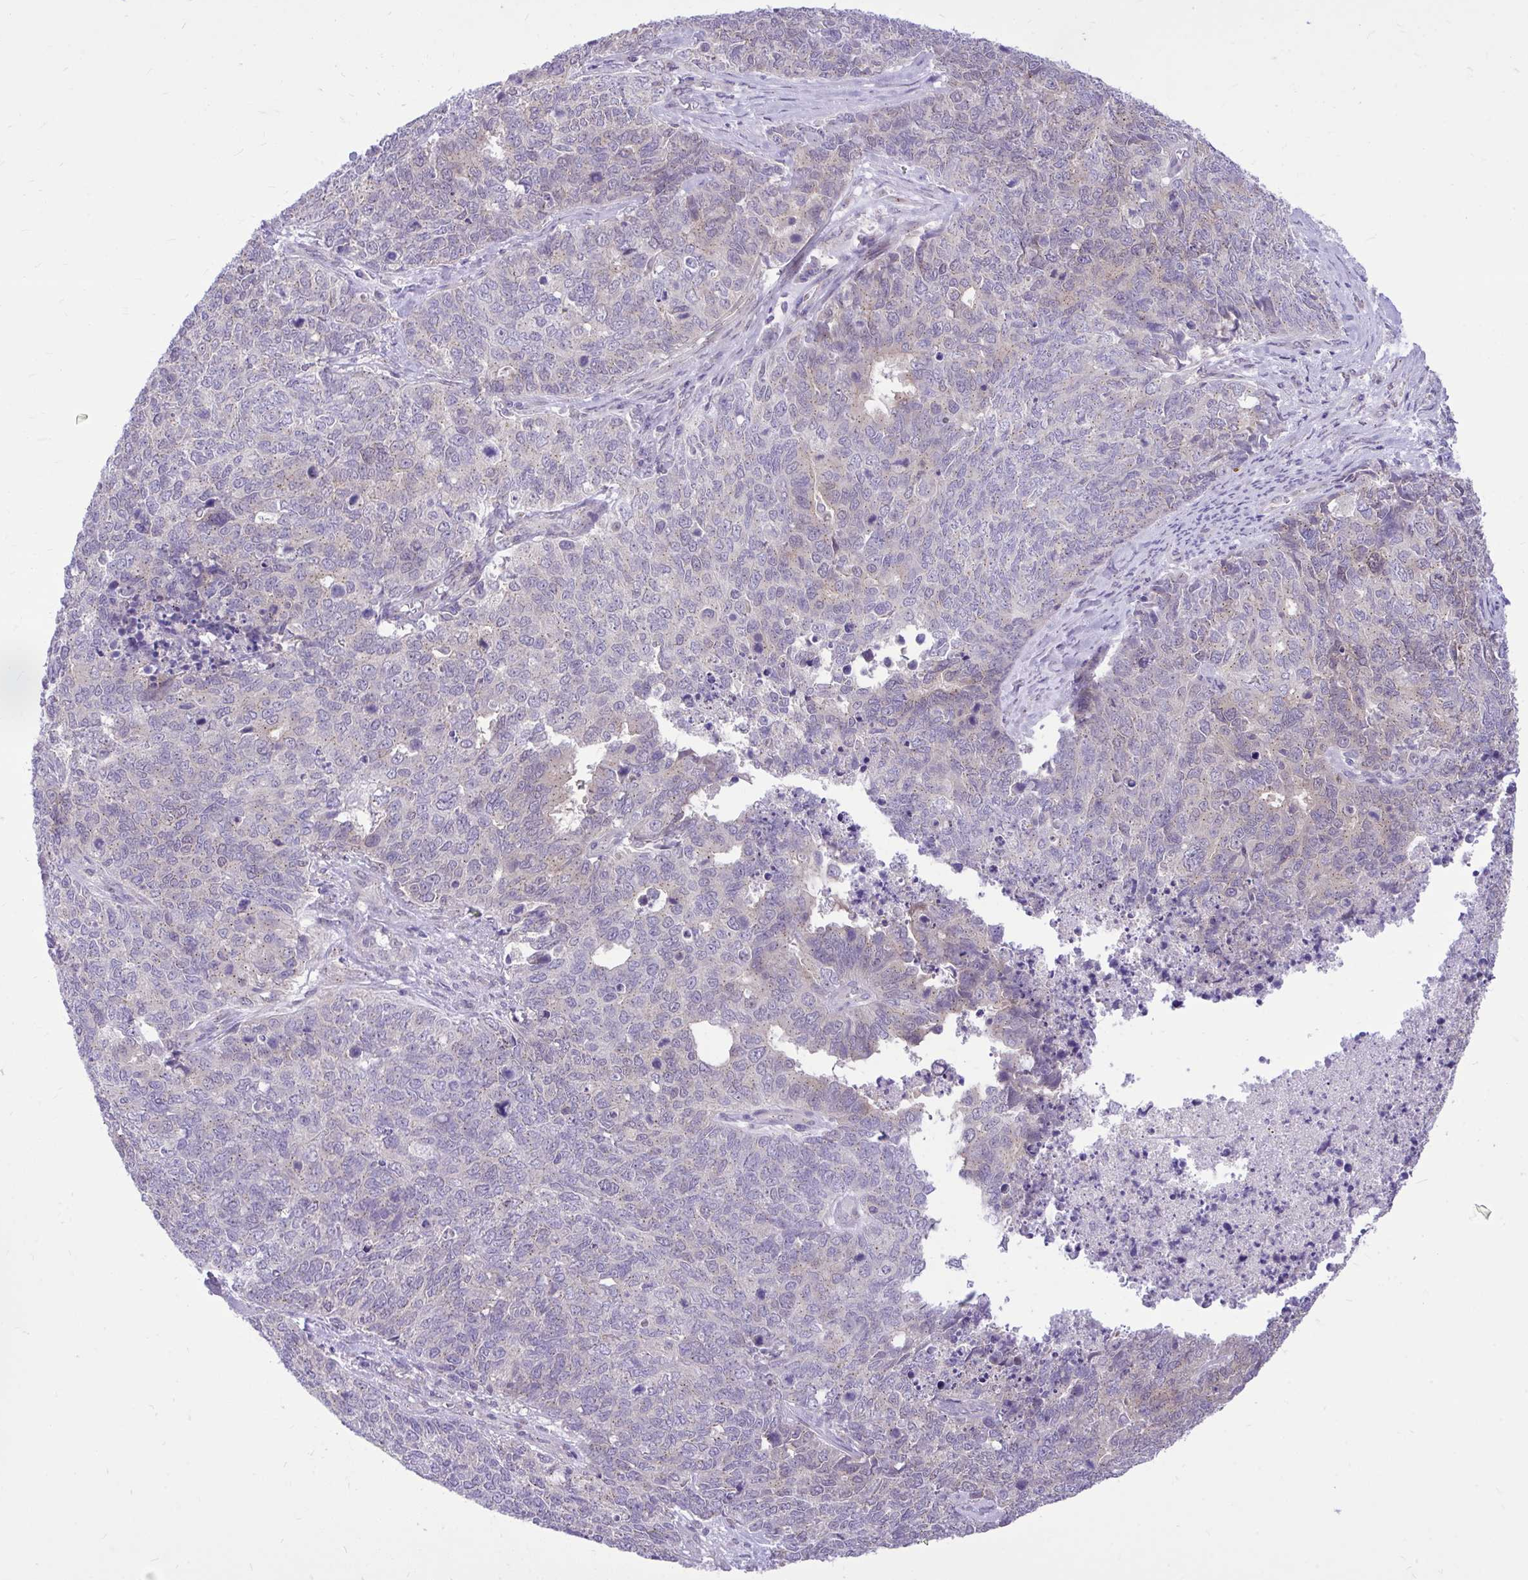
{"staining": {"intensity": "weak", "quantity": "<25%", "location": "cytoplasmic/membranous"}, "tissue": "cervical cancer", "cell_type": "Tumor cells", "image_type": "cancer", "snomed": [{"axis": "morphology", "description": "Adenocarcinoma, NOS"}, {"axis": "topography", "description": "Cervix"}], "caption": "Immunohistochemistry (IHC) of adenocarcinoma (cervical) reveals no positivity in tumor cells. (DAB (3,3'-diaminobenzidine) IHC with hematoxylin counter stain).", "gene": "CEACAM18", "patient": {"sex": "female", "age": 63}}